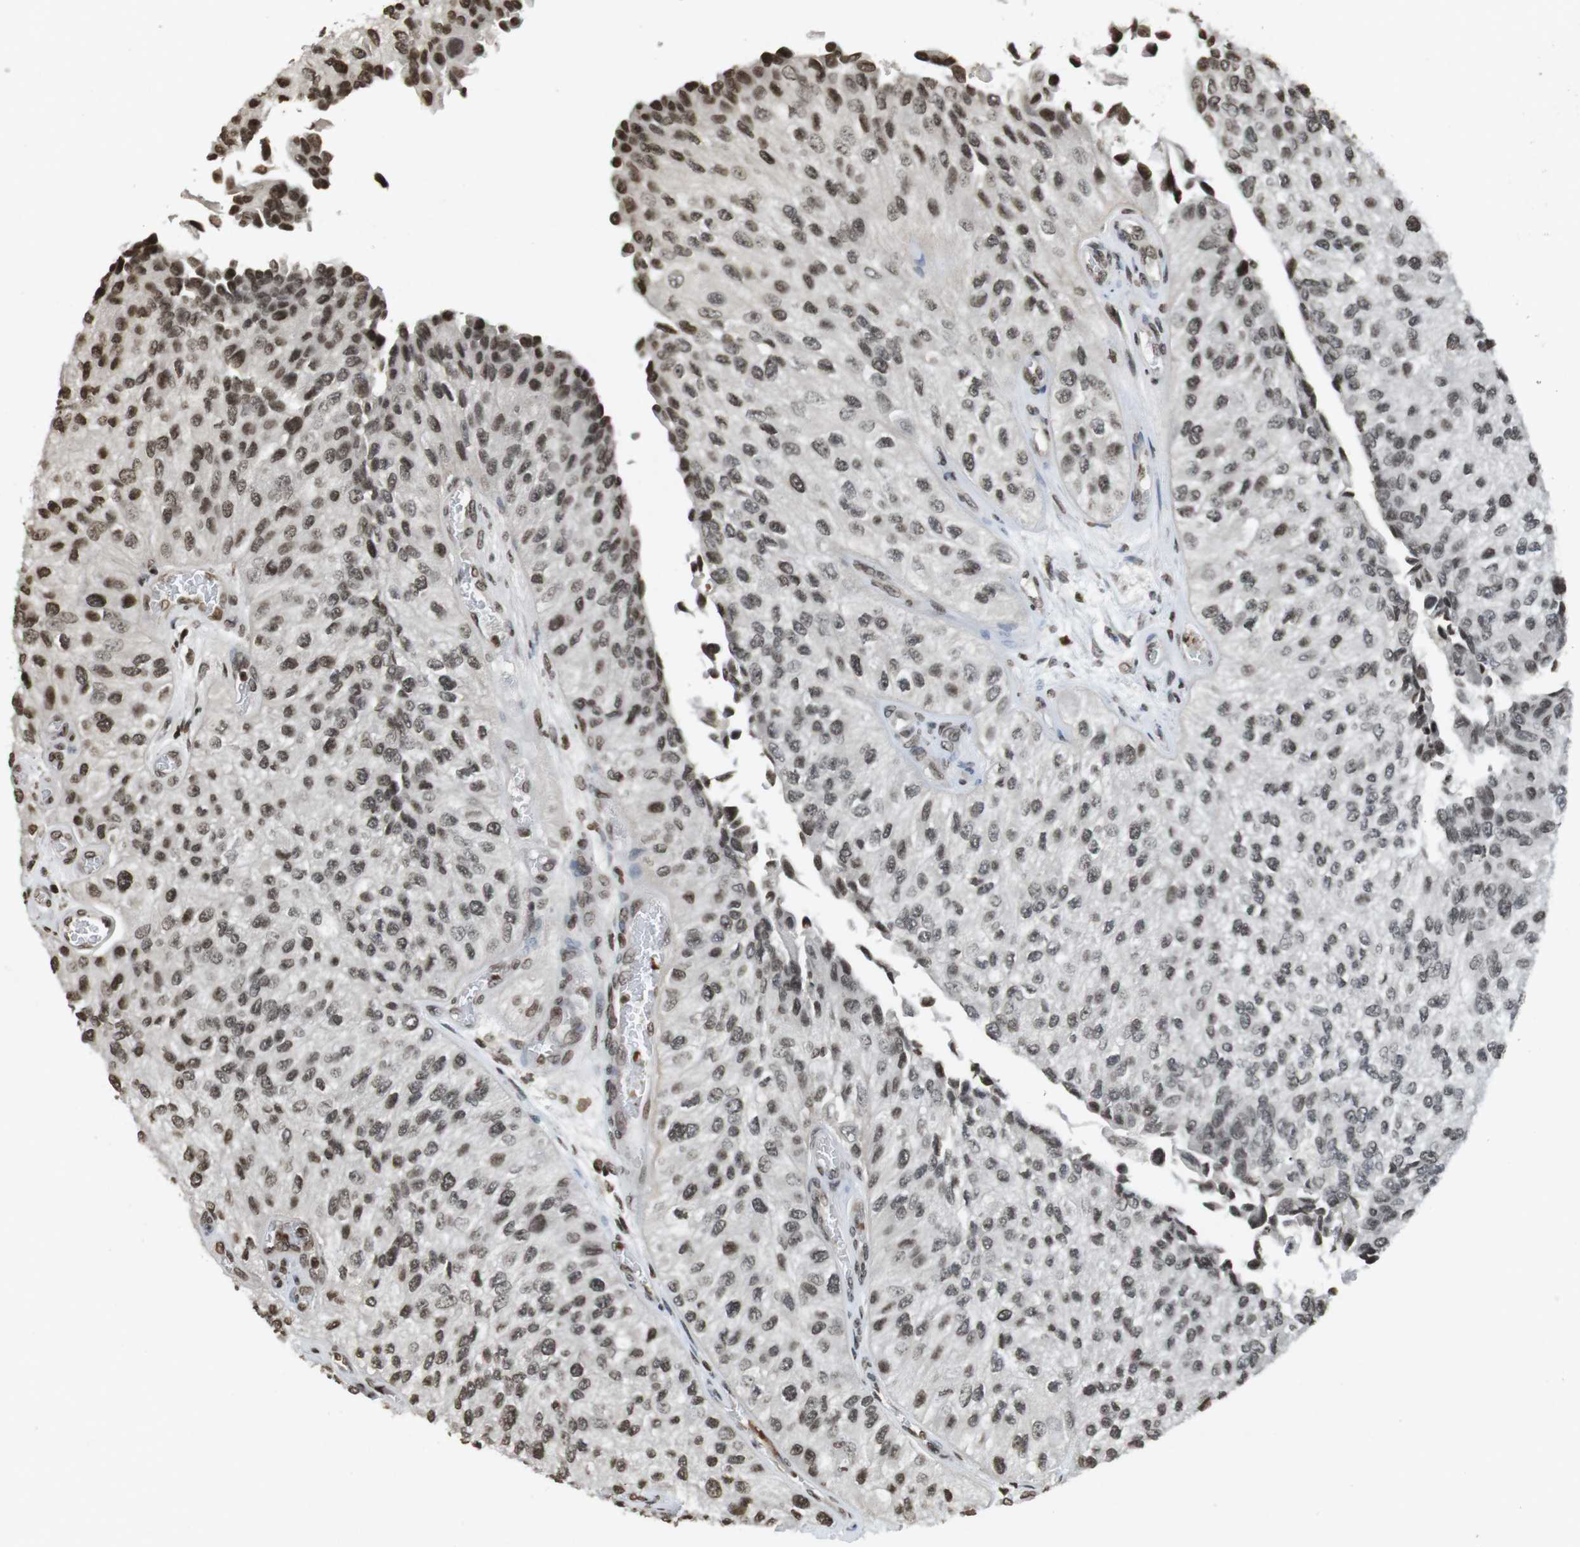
{"staining": {"intensity": "moderate", "quantity": ">75%", "location": "nuclear"}, "tissue": "urothelial cancer", "cell_type": "Tumor cells", "image_type": "cancer", "snomed": [{"axis": "morphology", "description": "Urothelial carcinoma, High grade"}, {"axis": "topography", "description": "Kidney"}, {"axis": "topography", "description": "Urinary bladder"}], "caption": "Protein expression by immunohistochemistry (IHC) exhibits moderate nuclear expression in about >75% of tumor cells in urothelial cancer. (DAB (3,3'-diaminobenzidine) IHC, brown staining for protein, blue staining for nuclei).", "gene": "FOXA3", "patient": {"sex": "male", "age": 77}}